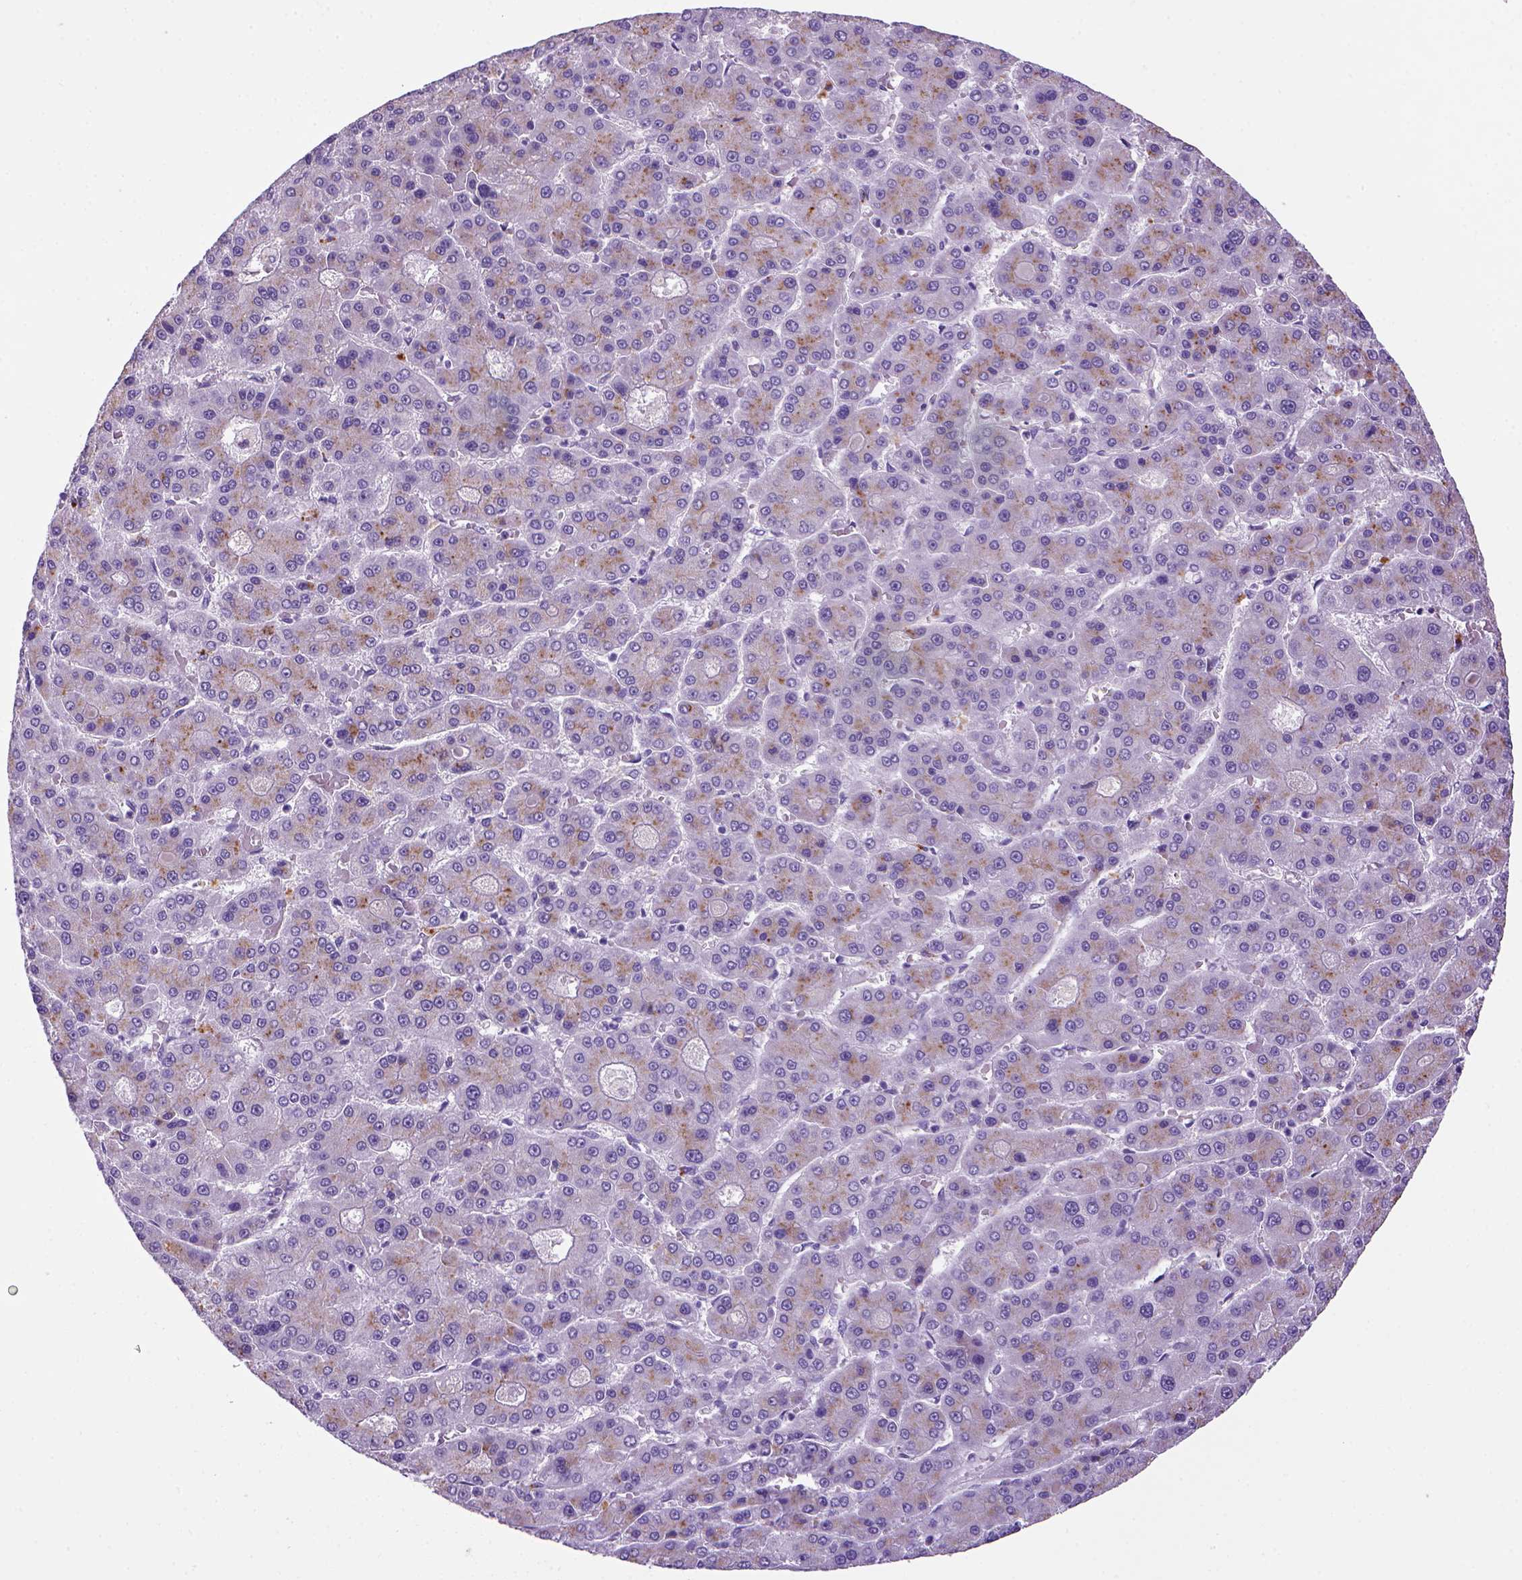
{"staining": {"intensity": "weak", "quantity": "<25%", "location": "cytoplasmic/membranous"}, "tissue": "liver cancer", "cell_type": "Tumor cells", "image_type": "cancer", "snomed": [{"axis": "morphology", "description": "Carcinoma, Hepatocellular, NOS"}, {"axis": "topography", "description": "Liver"}], "caption": "IHC of liver cancer (hepatocellular carcinoma) demonstrates no positivity in tumor cells.", "gene": "ARHGEF33", "patient": {"sex": "male", "age": 70}}